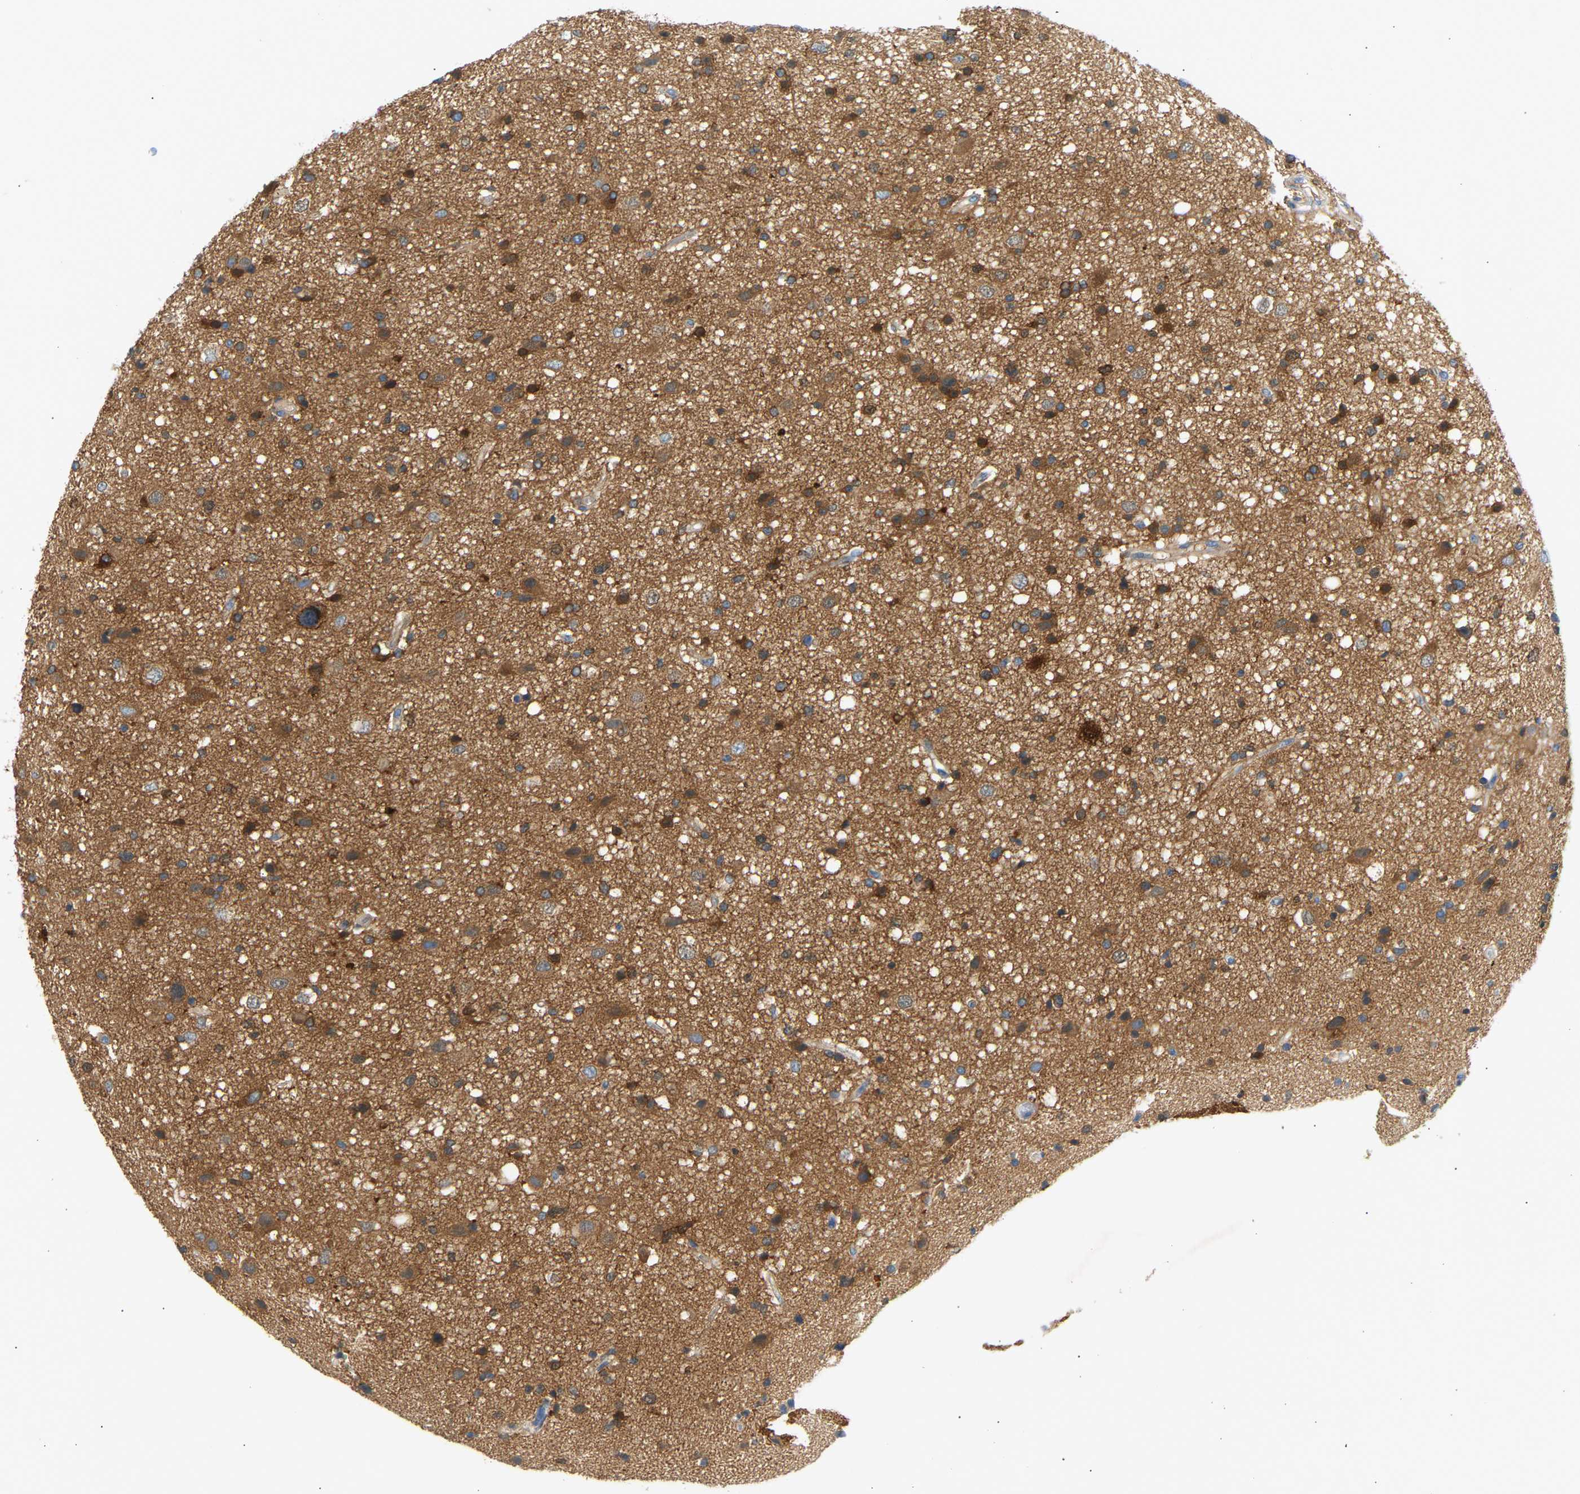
{"staining": {"intensity": "moderate", "quantity": ">75%", "location": "cytoplasmic/membranous"}, "tissue": "glioma", "cell_type": "Tumor cells", "image_type": "cancer", "snomed": [{"axis": "morphology", "description": "Glioma, malignant, High grade"}, {"axis": "topography", "description": "Brain"}], "caption": "Protein expression analysis of human high-grade glioma (malignant) reveals moderate cytoplasmic/membranous positivity in about >75% of tumor cells. Nuclei are stained in blue.", "gene": "FNBP1", "patient": {"sex": "male", "age": 33}}